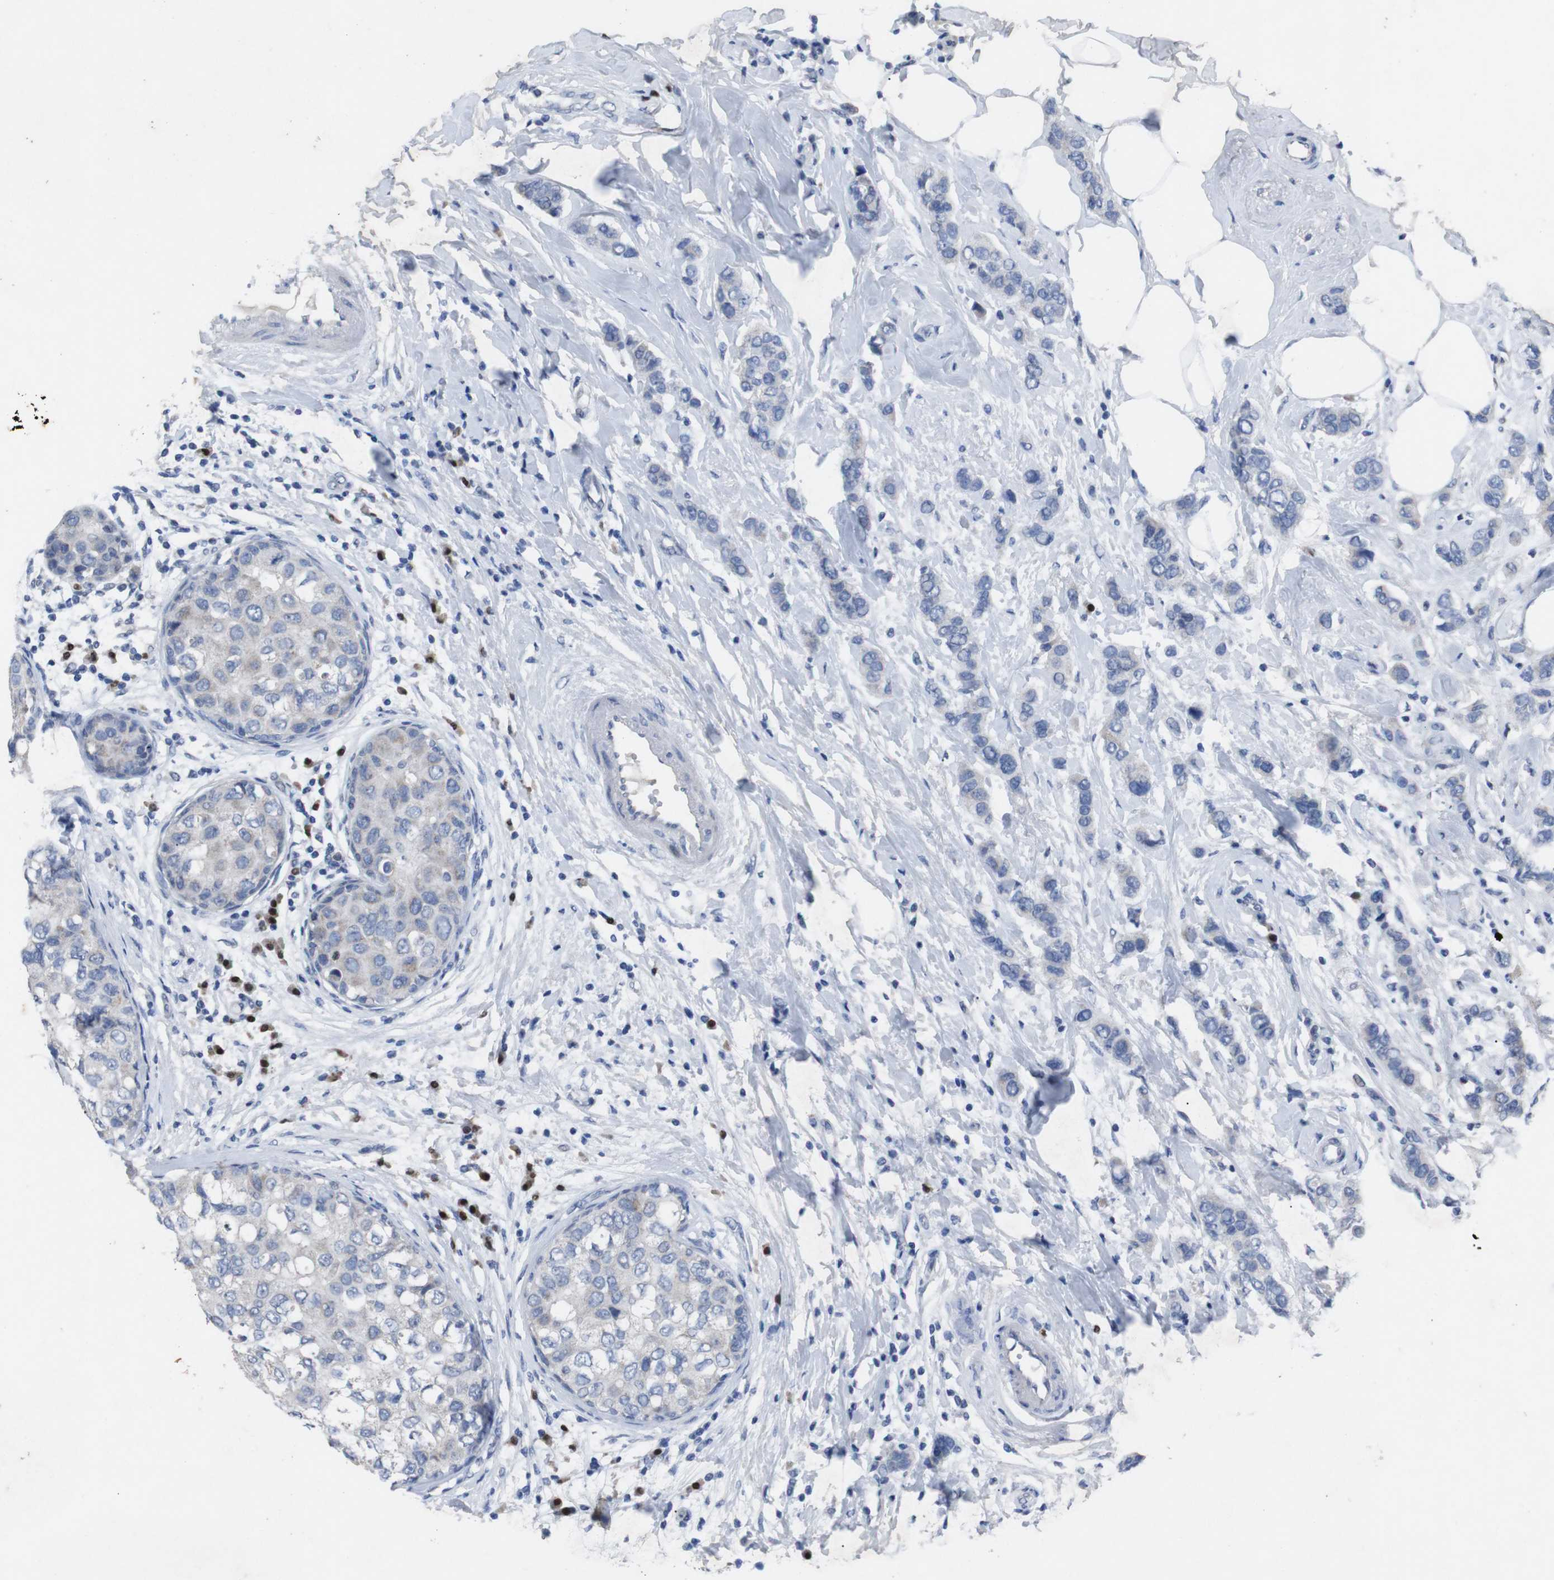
{"staining": {"intensity": "negative", "quantity": "none", "location": "none"}, "tissue": "breast cancer", "cell_type": "Tumor cells", "image_type": "cancer", "snomed": [{"axis": "morphology", "description": "Duct carcinoma"}, {"axis": "topography", "description": "Breast"}], "caption": "This is a histopathology image of IHC staining of breast cancer (infiltrating ductal carcinoma), which shows no staining in tumor cells. The staining is performed using DAB brown chromogen with nuclei counter-stained in using hematoxylin.", "gene": "IRF4", "patient": {"sex": "female", "age": 50}}